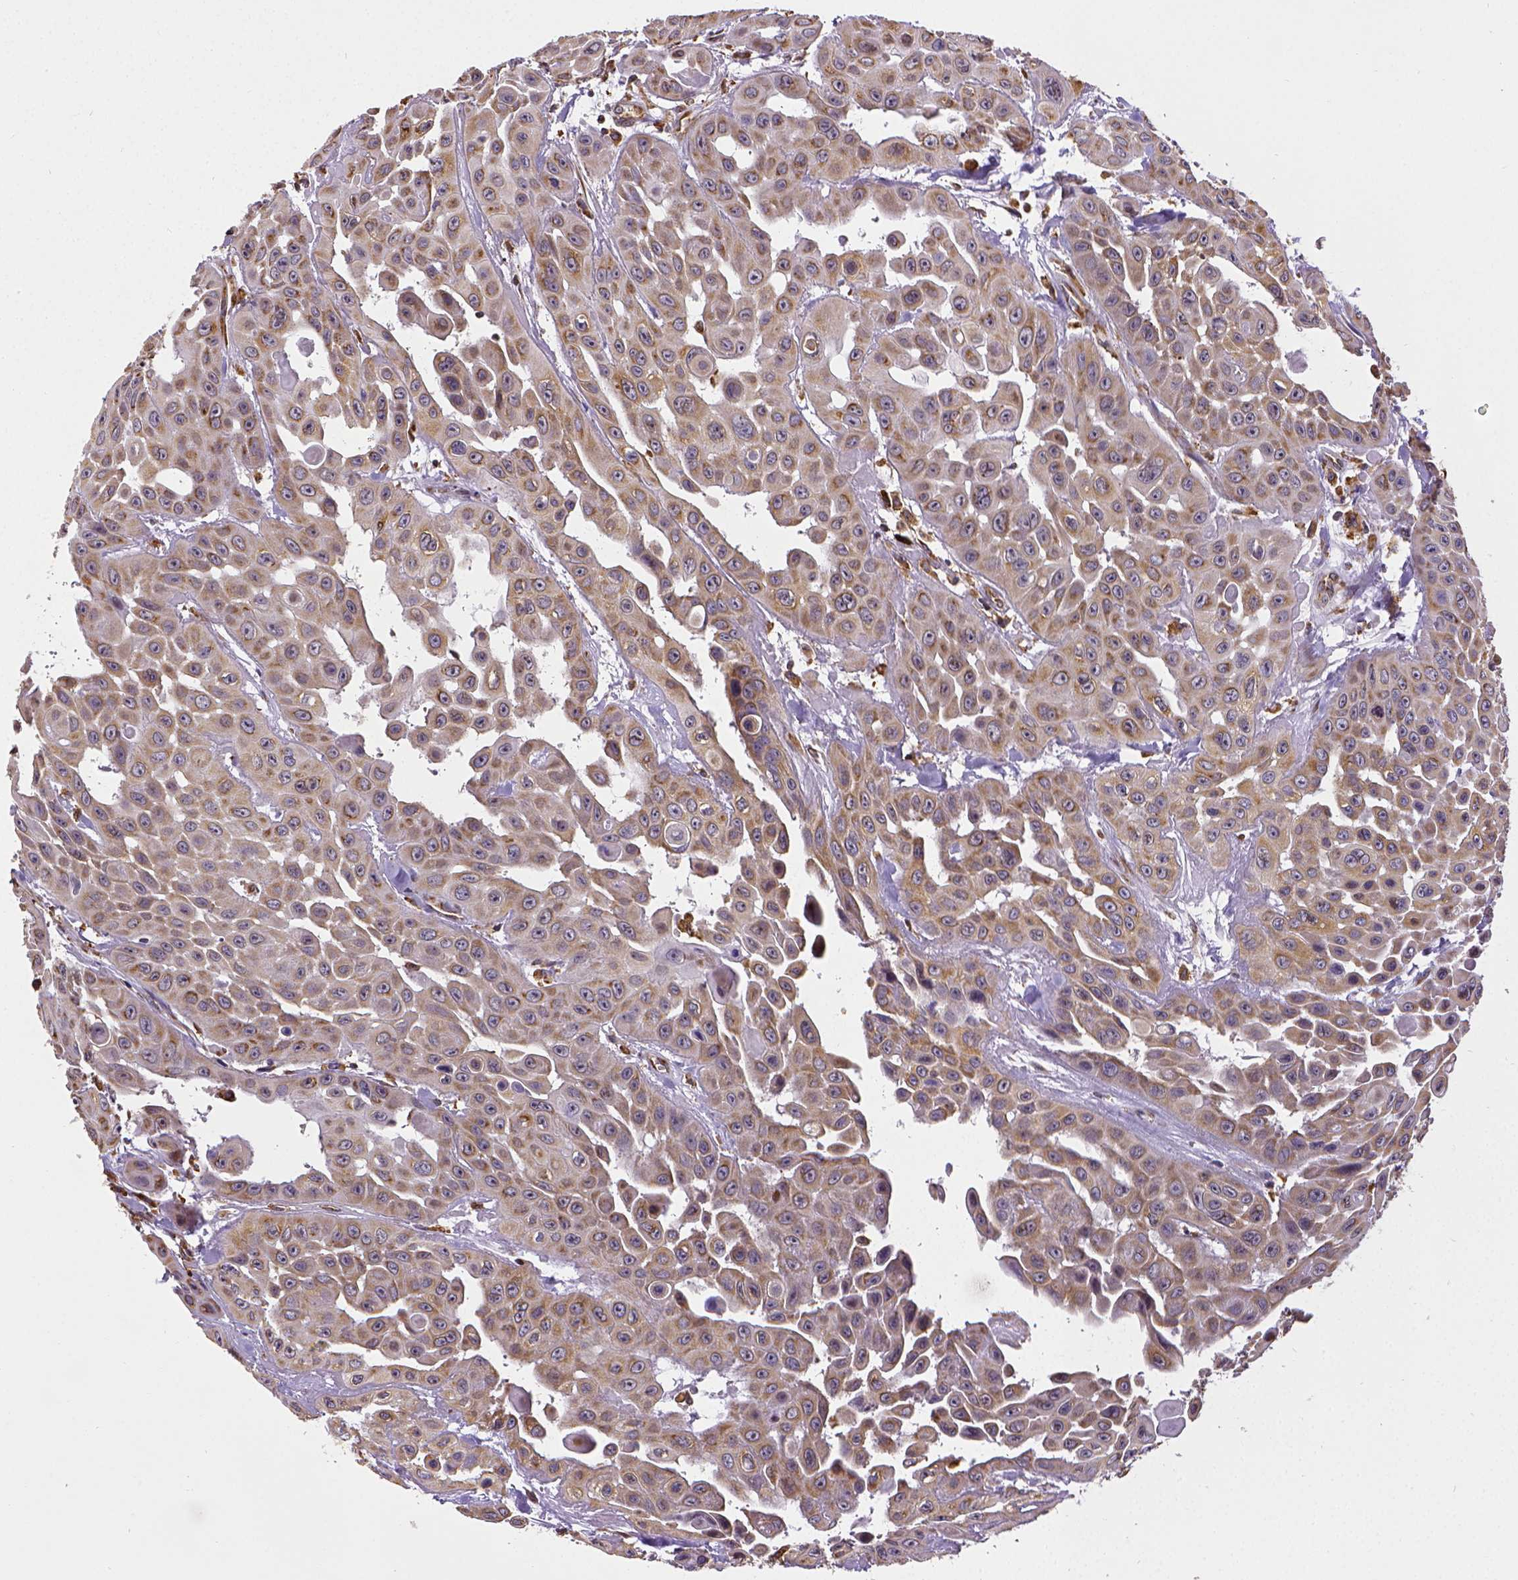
{"staining": {"intensity": "weak", "quantity": ">75%", "location": "cytoplasmic/membranous"}, "tissue": "head and neck cancer", "cell_type": "Tumor cells", "image_type": "cancer", "snomed": [{"axis": "morphology", "description": "Adenocarcinoma, NOS"}, {"axis": "topography", "description": "Head-Neck"}], "caption": "Immunohistochemistry photomicrograph of human adenocarcinoma (head and neck) stained for a protein (brown), which demonstrates low levels of weak cytoplasmic/membranous positivity in about >75% of tumor cells.", "gene": "MTDH", "patient": {"sex": "male", "age": 73}}